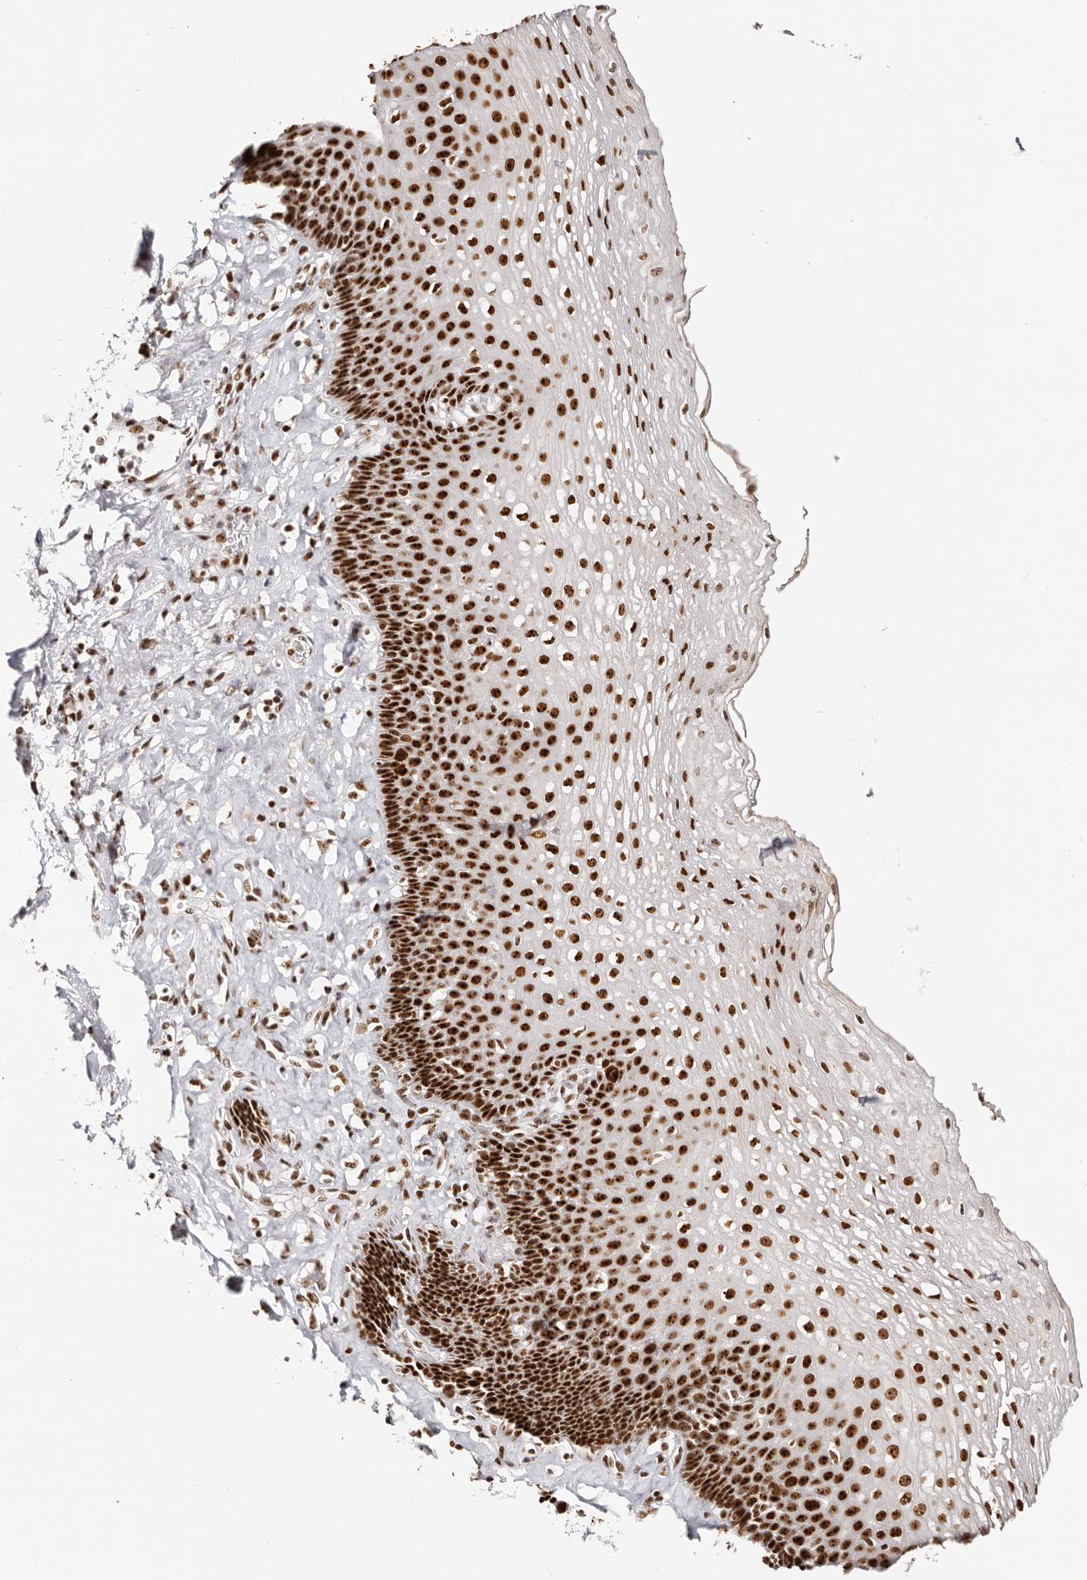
{"staining": {"intensity": "strong", "quantity": ">75%", "location": "nuclear"}, "tissue": "esophagus", "cell_type": "Squamous epithelial cells", "image_type": "normal", "snomed": [{"axis": "morphology", "description": "Normal tissue, NOS"}, {"axis": "topography", "description": "Esophagus"}], "caption": "Benign esophagus displays strong nuclear expression in about >75% of squamous epithelial cells, visualized by immunohistochemistry.", "gene": "IQGAP3", "patient": {"sex": "female", "age": 66}}